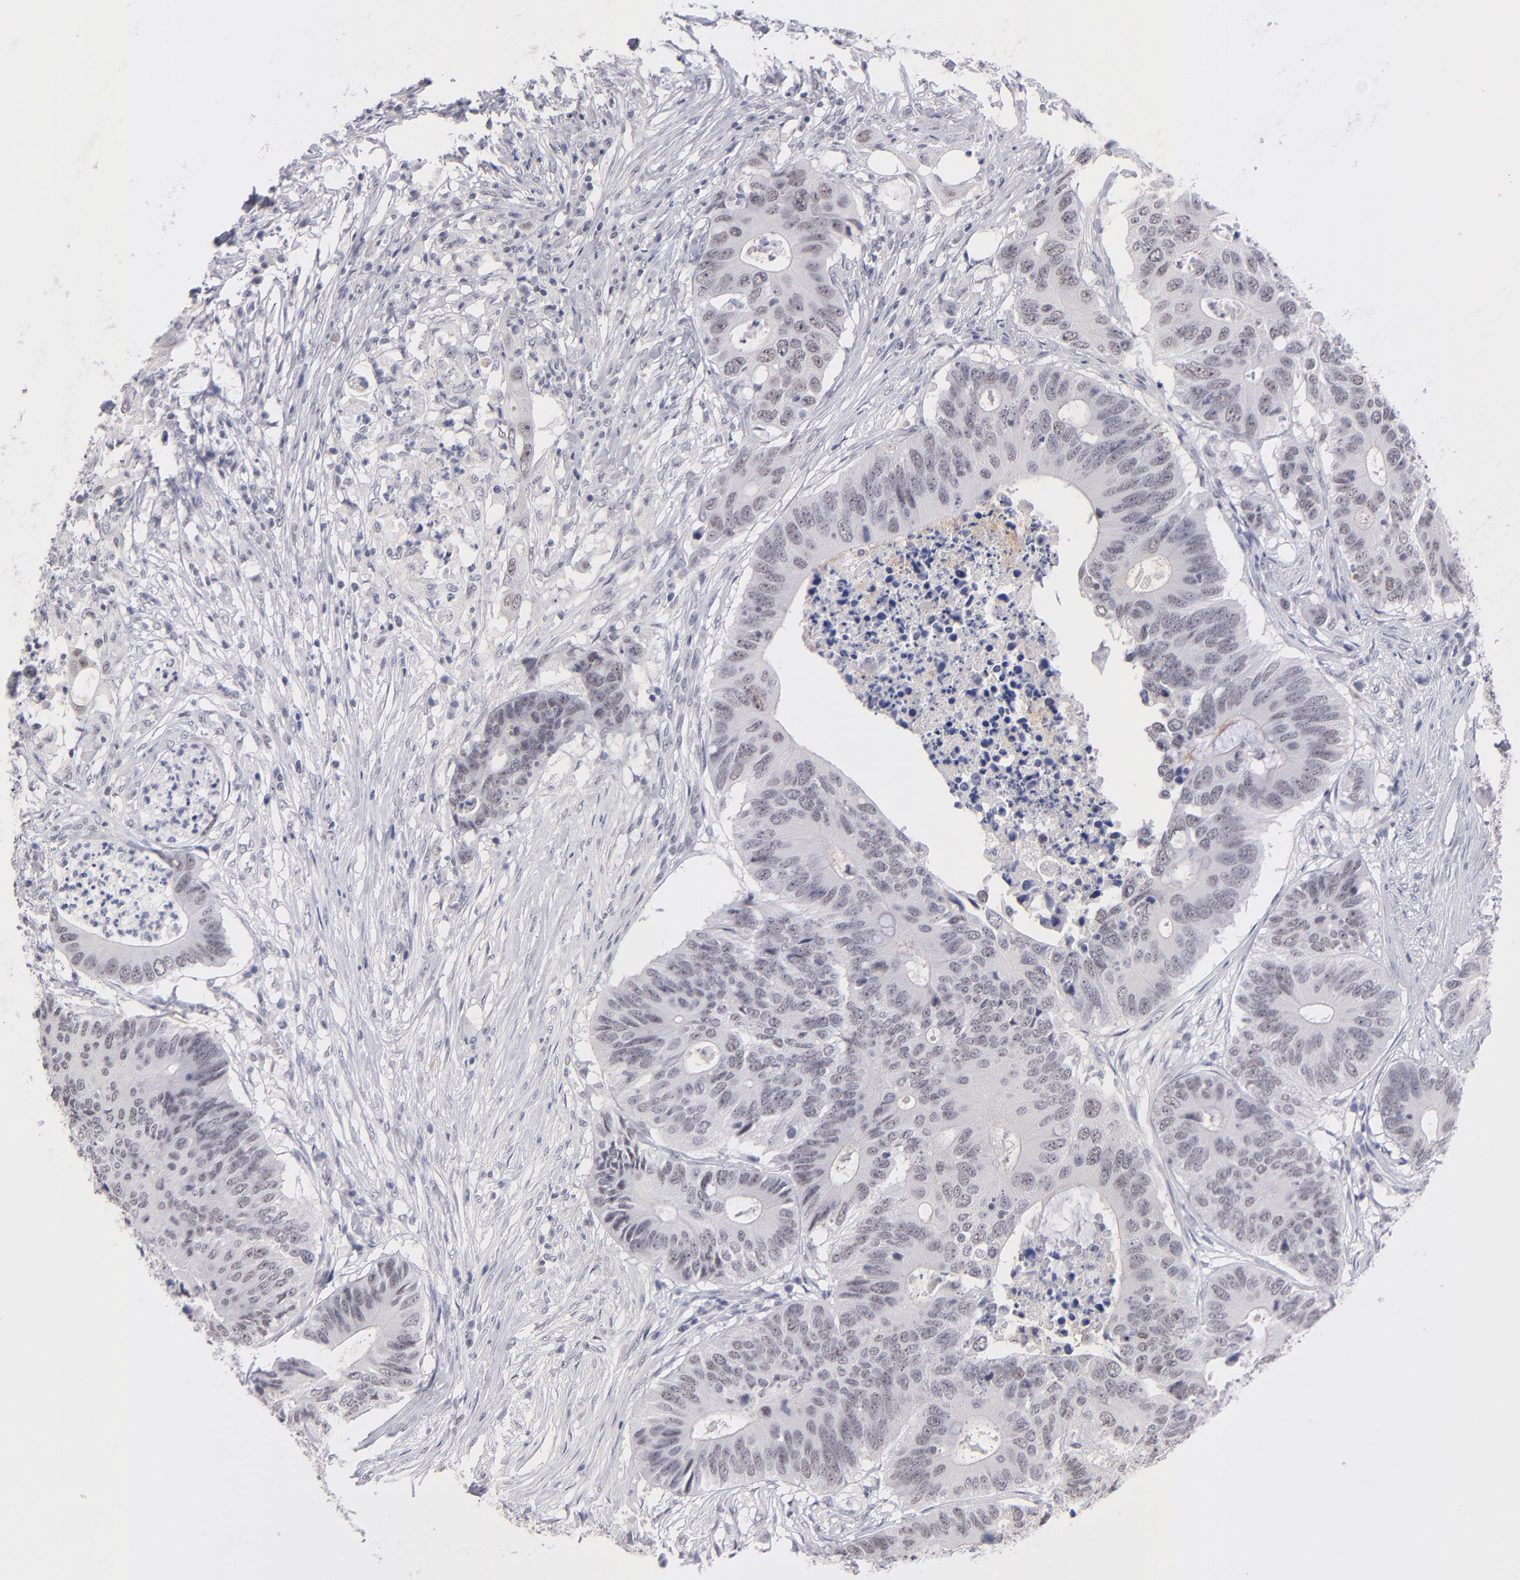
{"staining": {"intensity": "weak", "quantity": ">75%", "location": "nuclear"}, "tissue": "colorectal cancer", "cell_type": "Tumor cells", "image_type": "cancer", "snomed": [{"axis": "morphology", "description": "Adenocarcinoma, NOS"}, {"axis": "topography", "description": "Colon"}], "caption": "Human colorectal cancer stained with a protein marker reveals weak staining in tumor cells.", "gene": "TEX11", "patient": {"sex": "male", "age": 71}}